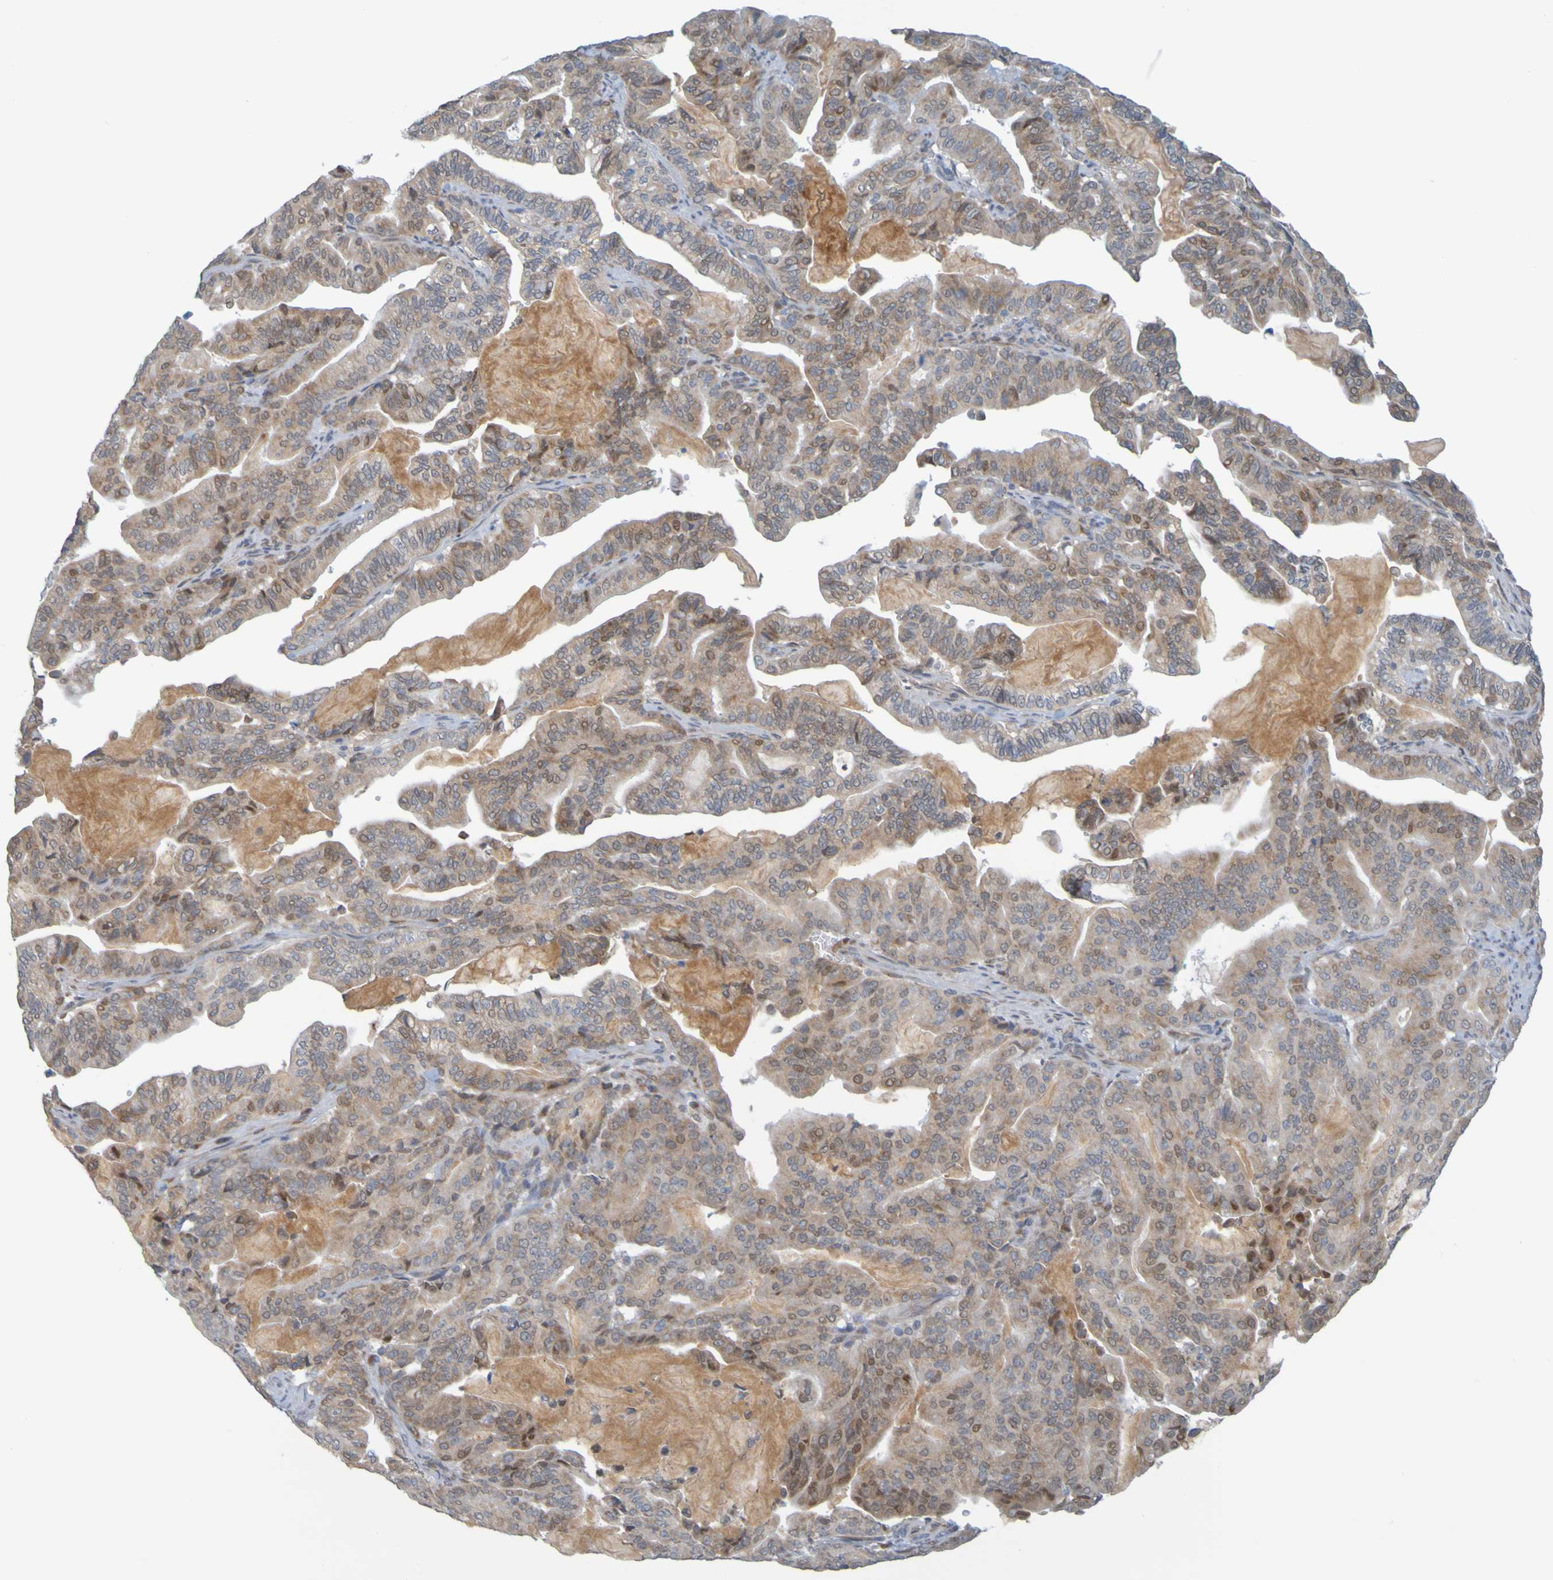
{"staining": {"intensity": "moderate", "quantity": ">75%", "location": "cytoplasmic/membranous,nuclear"}, "tissue": "pancreatic cancer", "cell_type": "Tumor cells", "image_type": "cancer", "snomed": [{"axis": "morphology", "description": "Adenocarcinoma, NOS"}, {"axis": "topography", "description": "Pancreas"}], "caption": "Immunohistochemical staining of human pancreatic cancer demonstrates medium levels of moderate cytoplasmic/membranous and nuclear staining in about >75% of tumor cells.", "gene": "MOGS", "patient": {"sex": "male", "age": 63}}